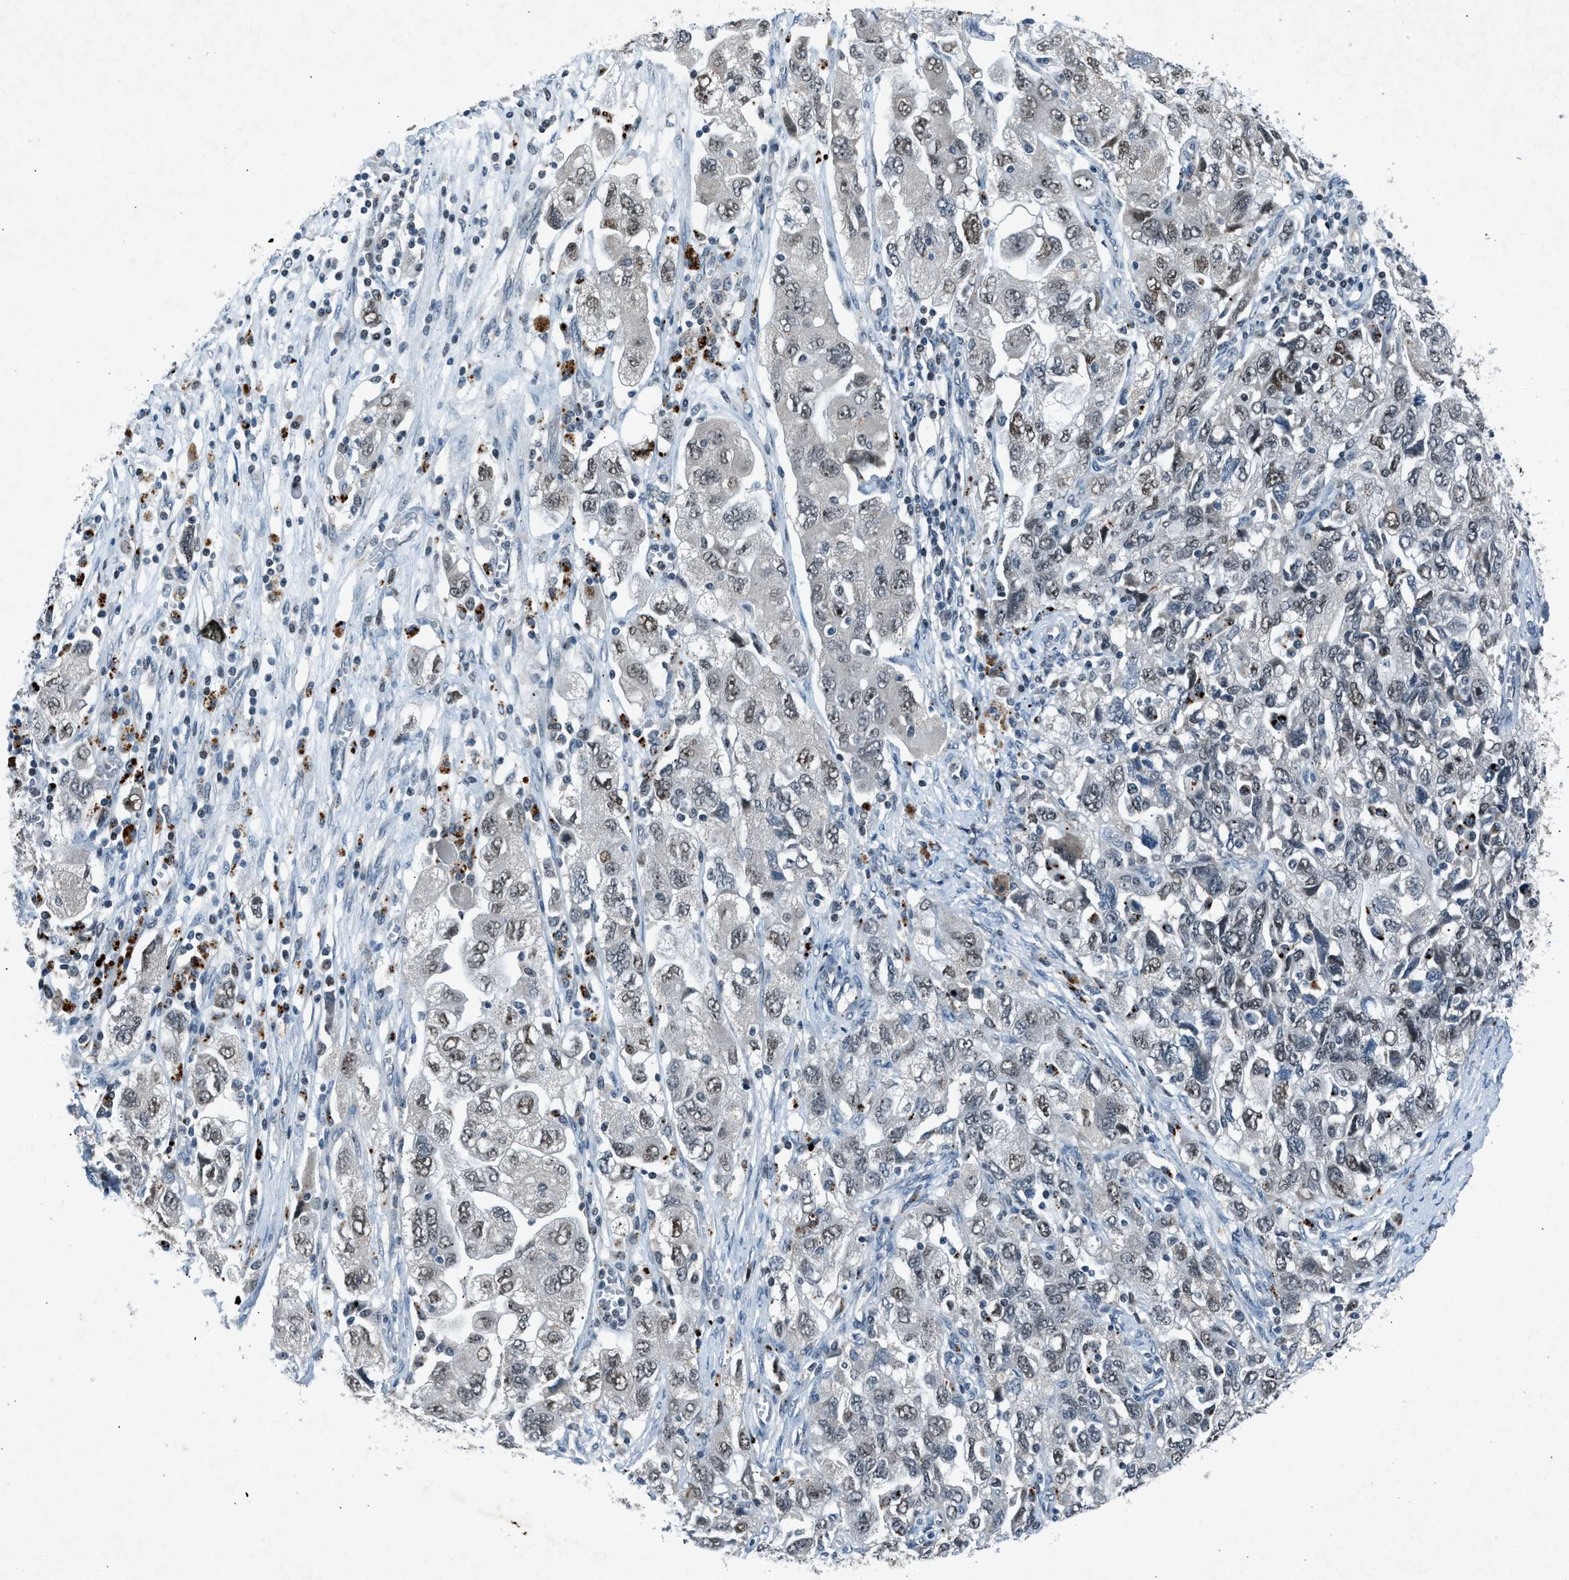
{"staining": {"intensity": "moderate", "quantity": ">75%", "location": "nuclear"}, "tissue": "ovarian cancer", "cell_type": "Tumor cells", "image_type": "cancer", "snomed": [{"axis": "morphology", "description": "Carcinoma, NOS"}, {"axis": "morphology", "description": "Cystadenocarcinoma, serous, NOS"}, {"axis": "topography", "description": "Ovary"}], "caption": "IHC micrograph of neoplastic tissue: human ovarian cancer stained using immunohistochemistry displays medium levels of moderate protein expression localized specifically in the nuclear of tumor cells, appearing as a nuclear brown color.", "gene": "ADCY1", "patient": {"sex": "female", "age": 69}}